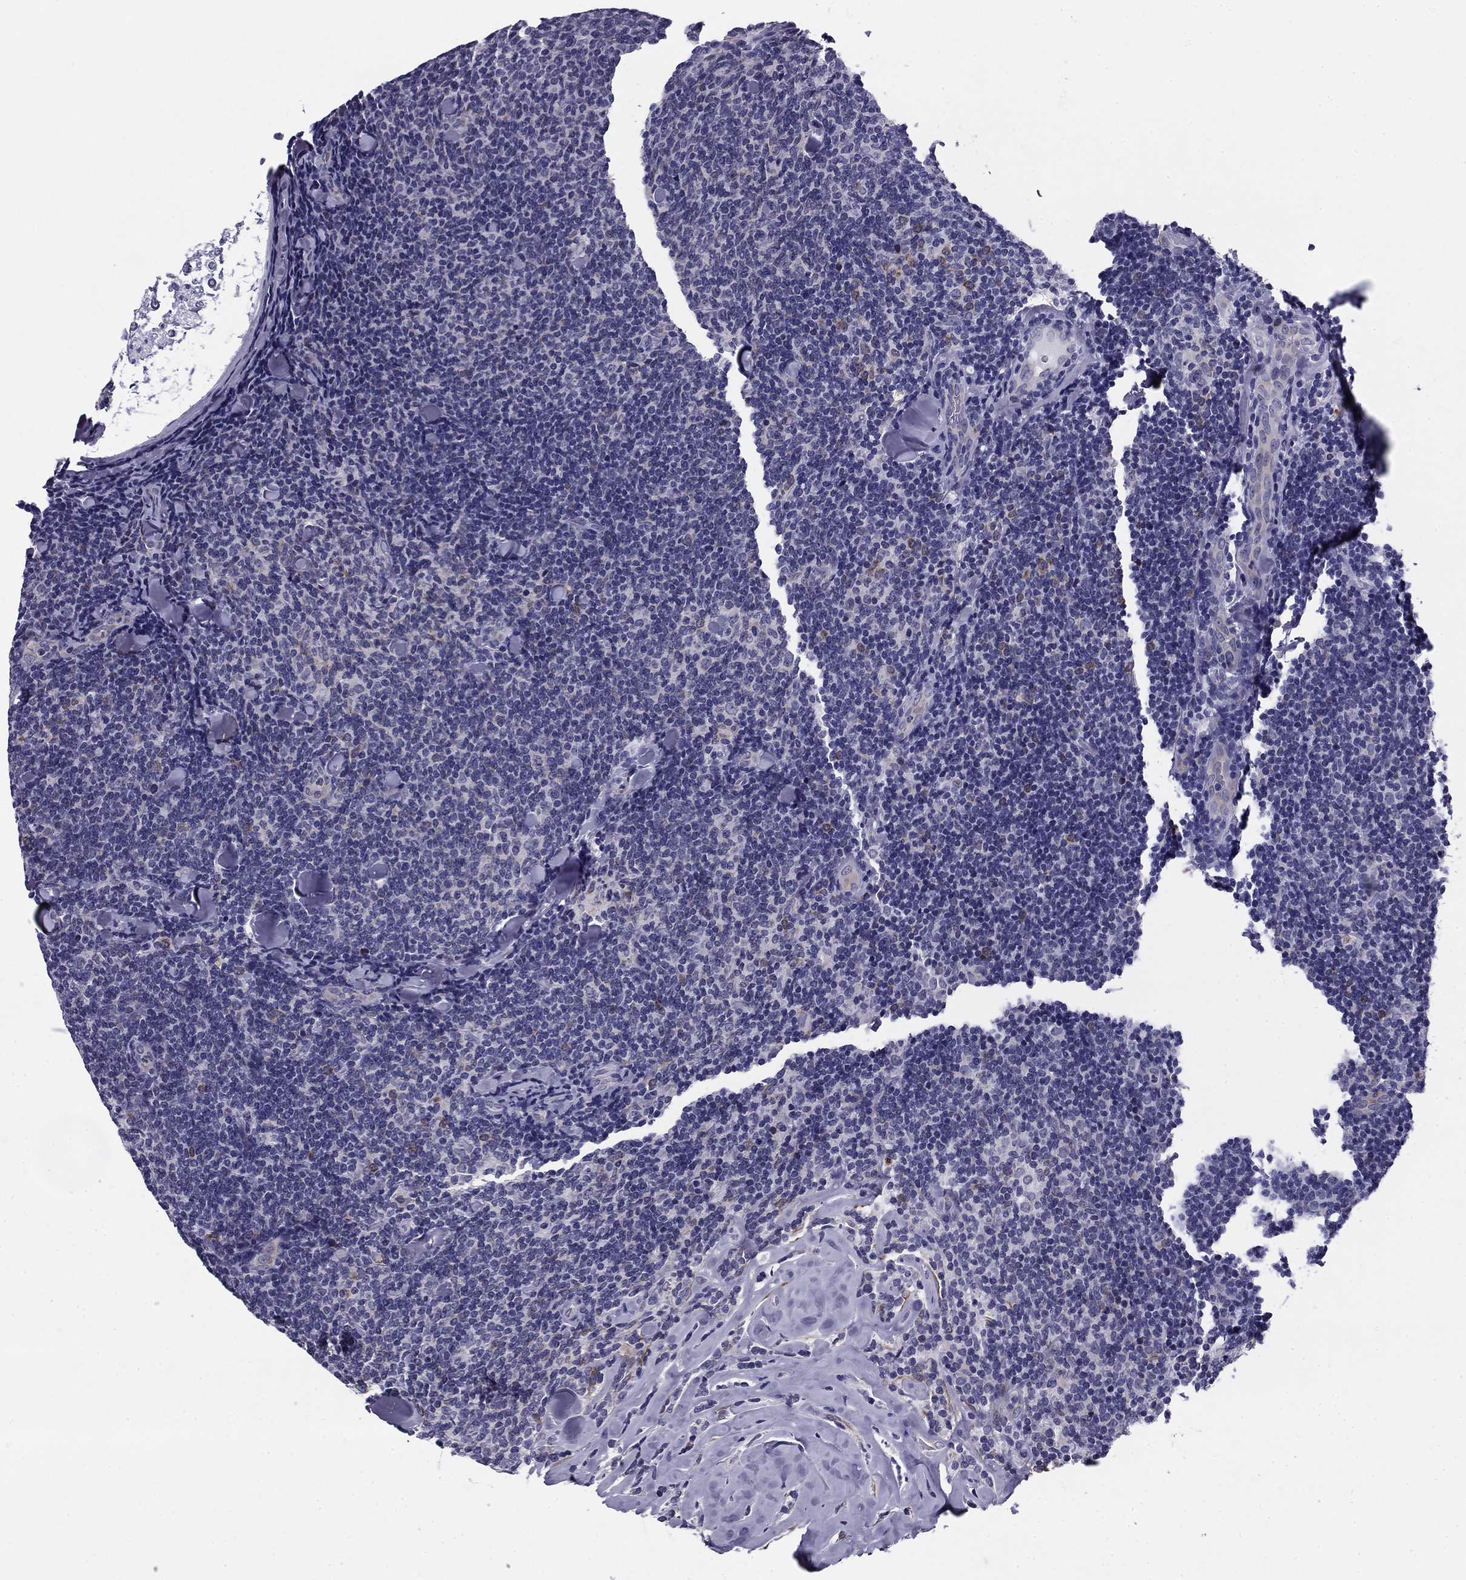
{"staining": {"intensity": "negative", "quantity": "none", "location": "none"}, "tissue": "lymphoma", "cell_type": "Tumor cells", "image_type": "cancer", "snomed": [{"axis": "morphology", "description": "Malignant lymphoma, non-Hodgkin's type, Low grade"}, {"axis": "topography", "description": "Lymph node"}], "caption": "An image of human lymphoma is negative for staining in tumor cells.", "gene": "TMED3", "patient": {"sex": "female", "age": 56}}